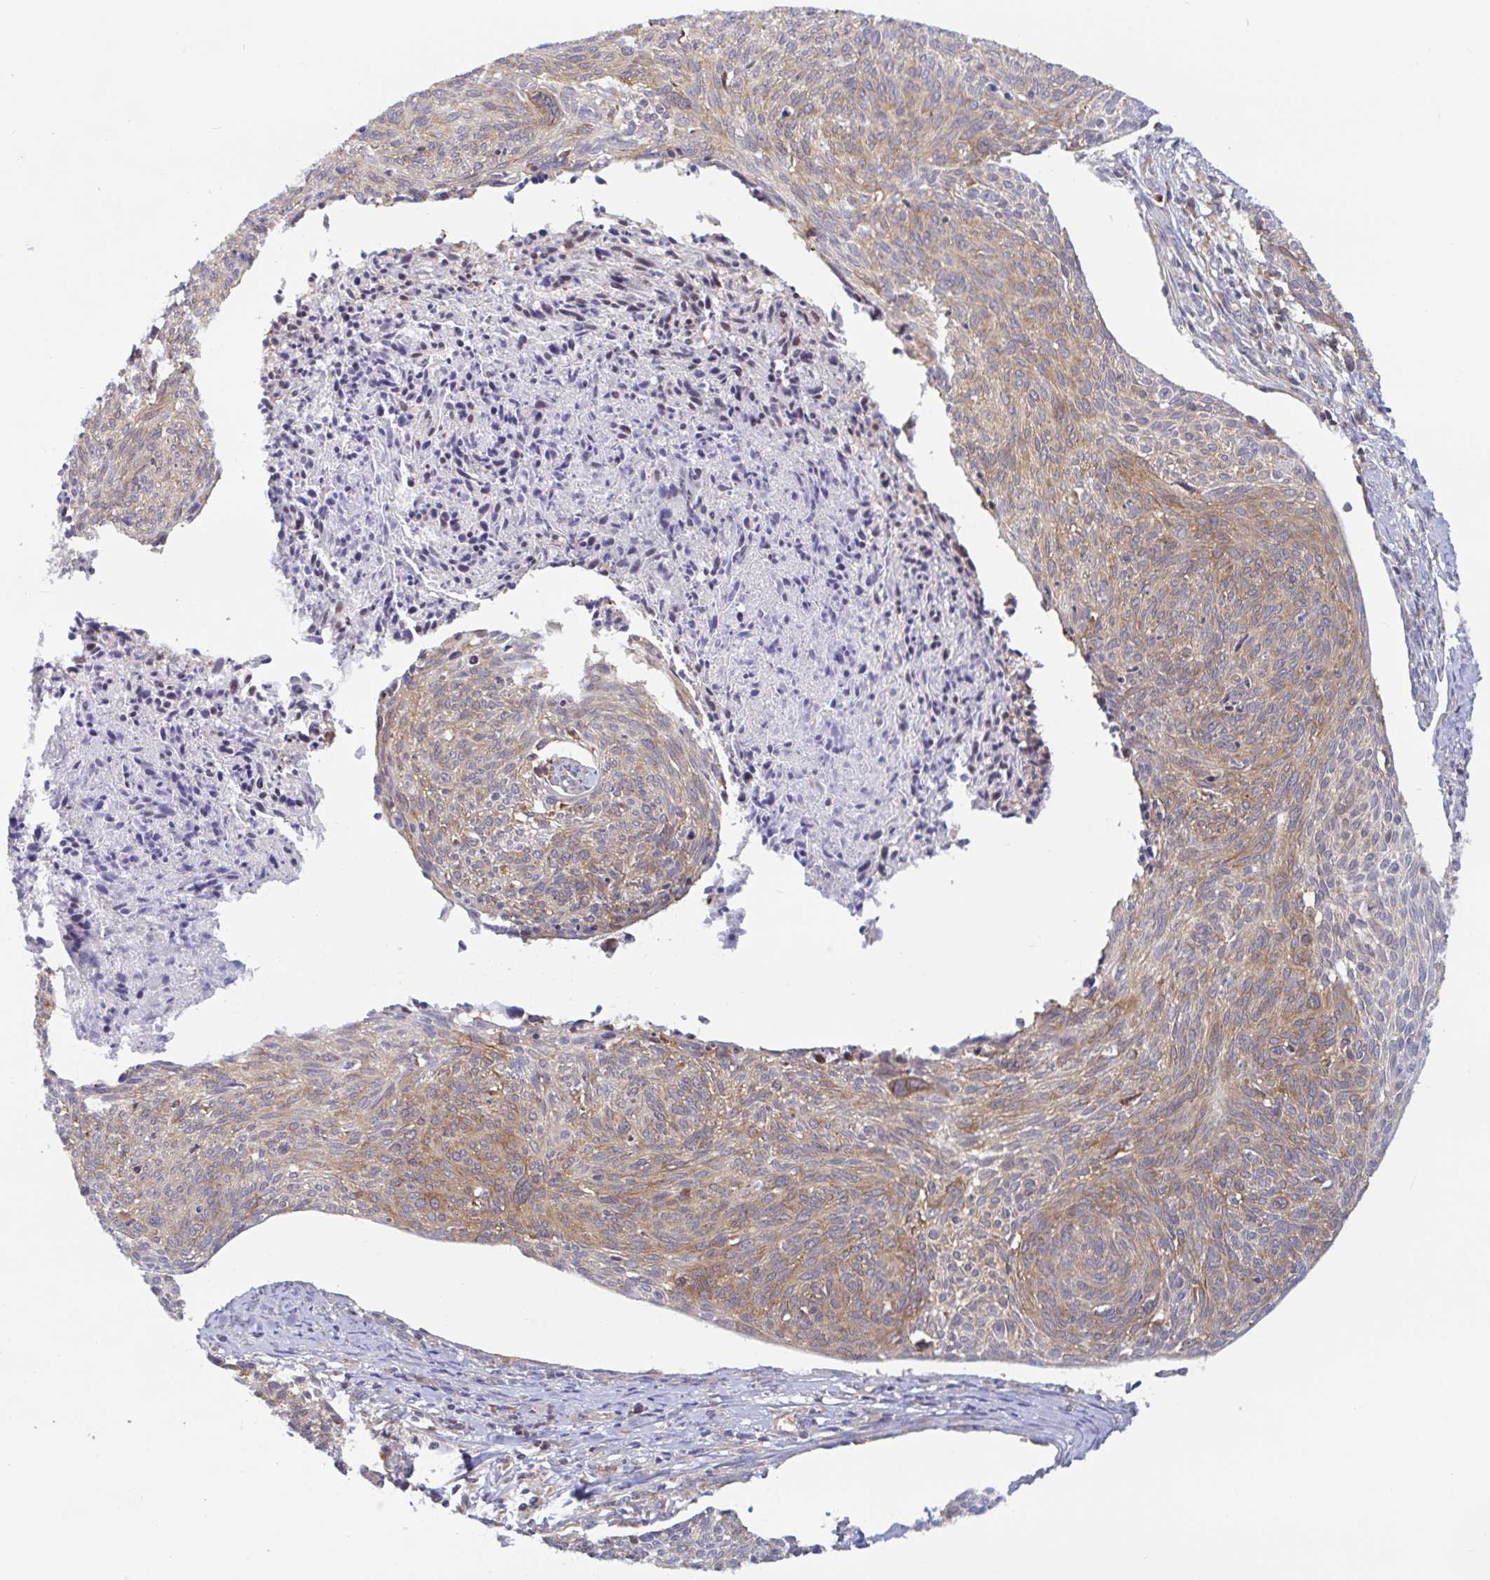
{"staining": {"intensity": "weak", "quantity": ">75%", "location": "cytoplasmic/membranous"}, "tissue": "cervical cancer", "cell_type": "Tumor cells", "image_type": "cancer", "snomed": [{"axis": "morphology", "description": "Squamous cell carcinoma, NOS"}, {"axis": "topography", "description": "Cervix"}], "caption": "Immunohistochemical staining of squamous cell carcinoma (cervical) displays weak cytoplasmic/membranous protein positivity in approximately >75% of tumor cells. (IHC, brightfield microscopy, high magnification).", "gene": "LARP1", "patient": {"sex": "female", "age": 49}}